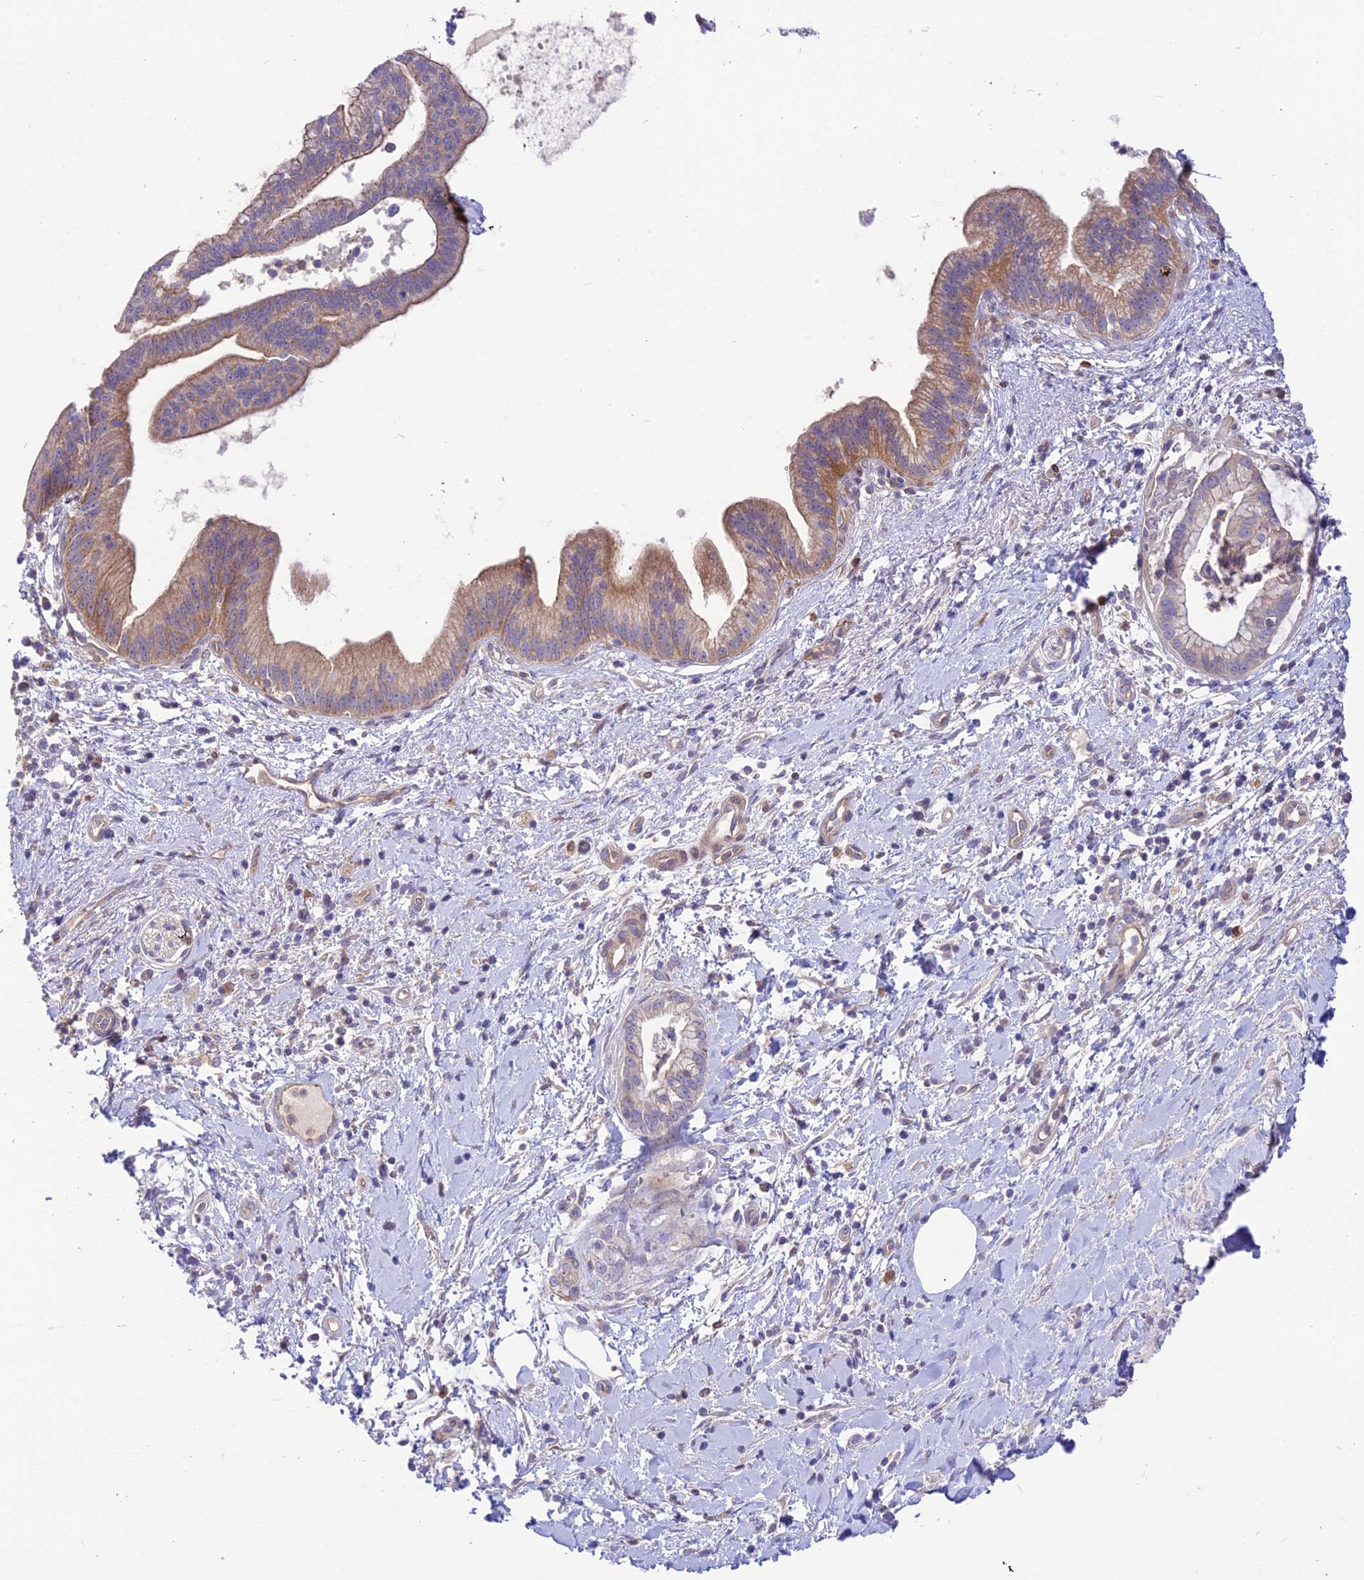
{"staining": {"intensity": "moderate", "quantity": "25%-75%", "location": "cytoplasmic/membranous"}, "tissue": "pancreatic cancer", "cell_type": "Tumor cells", "image_type": "cancer", "snomed": [{"axis": "morphology", "description": "Adenocarcinoma, NOS"}, {"axis": "topography", "description": "Pancreas"}], "caption": "Pancreatic cancer (adenocarcinoma) tissue demonstrates moderate cytoplasmic/membranous positivity in about 25%-75% of tumor cells, visualized by immunohistochemistry.", "gene": "TRIM43B", "patient": {"sex": "male", "age": 78}}